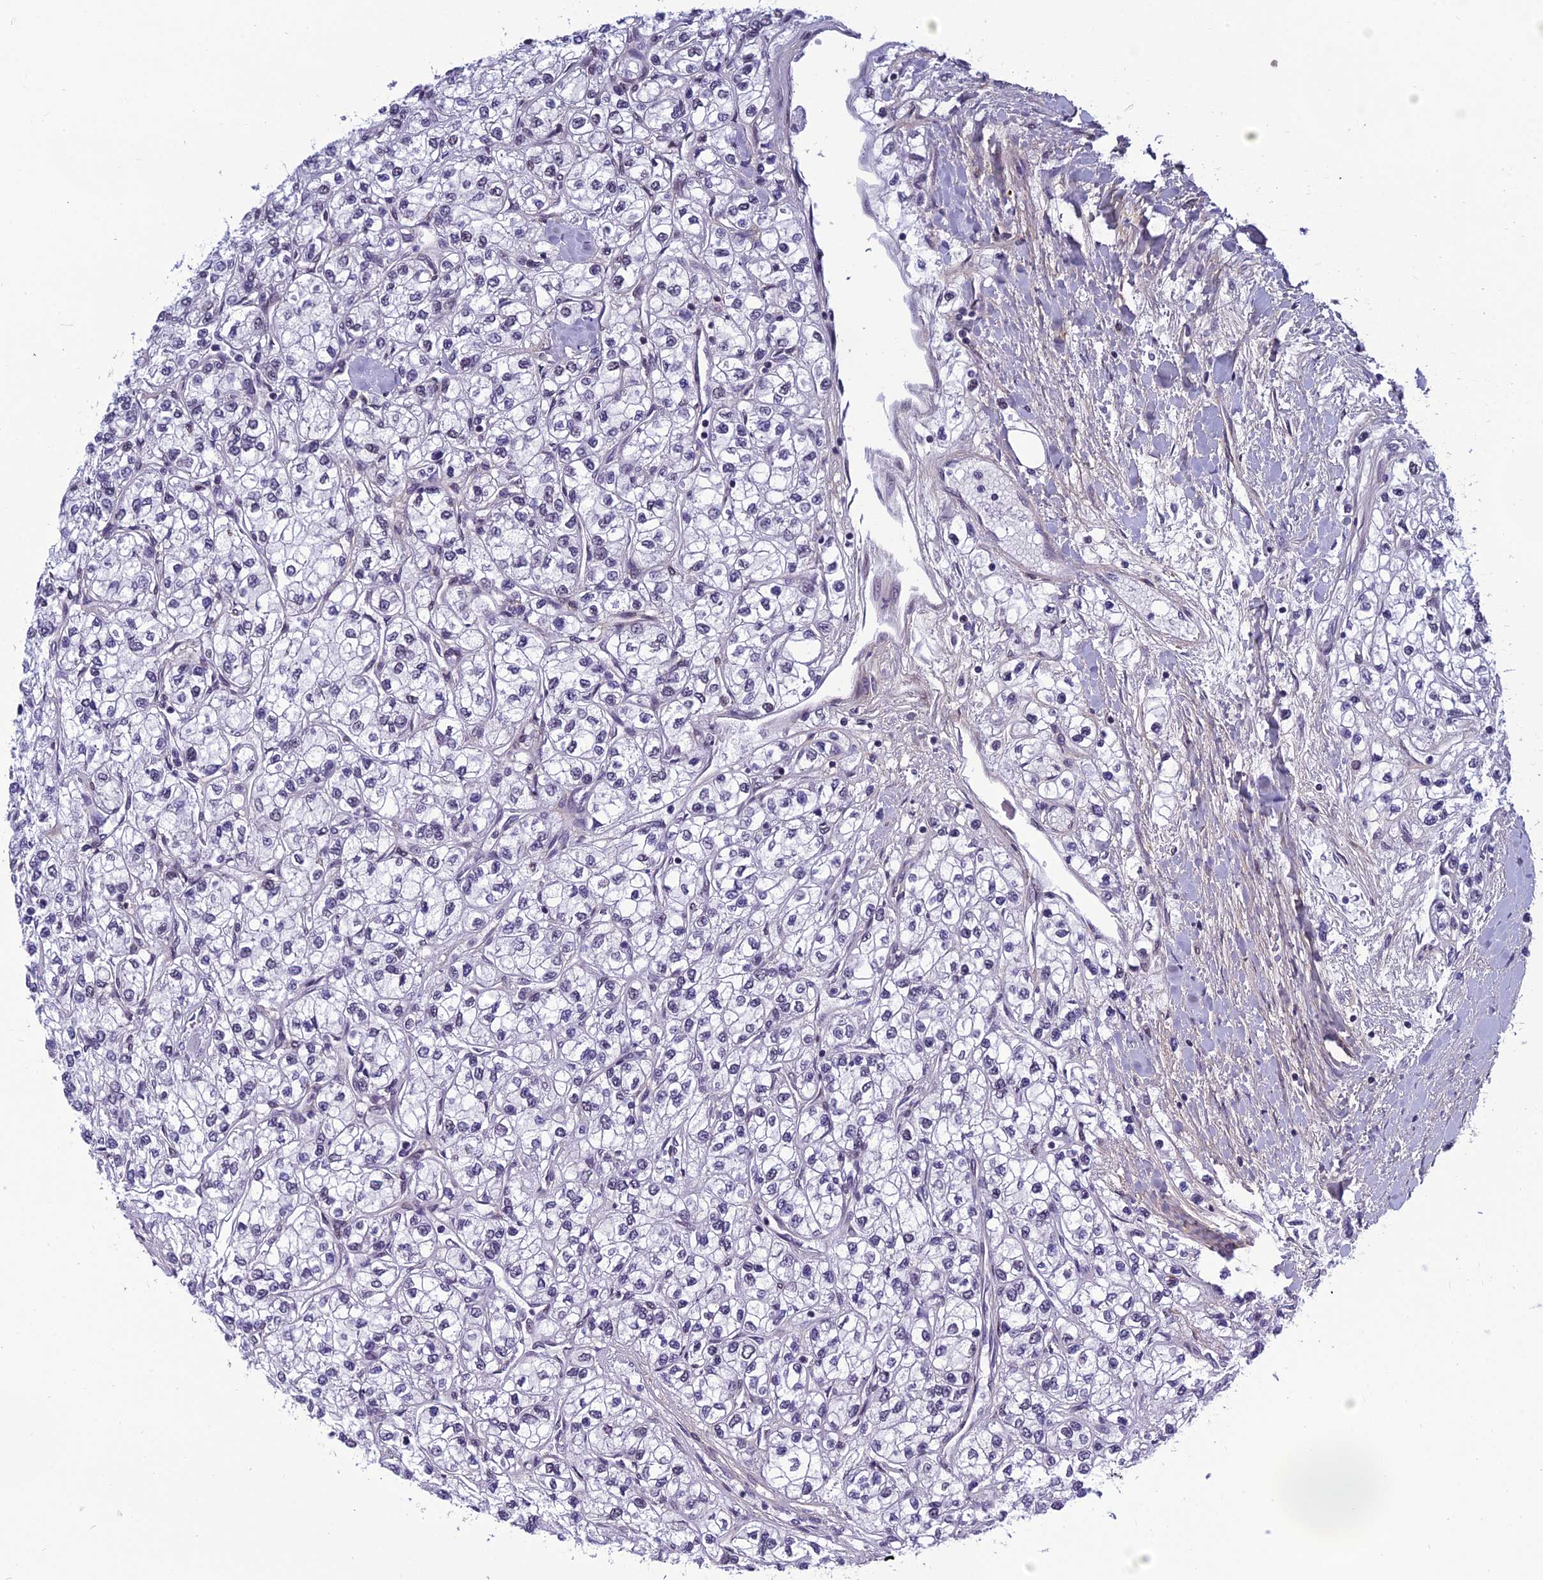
{"staining": {"intensity": "negative", "quantity": "none", "location": "none"}, "tissue": "renal cancer", "cell_type": "Tumor cells", "image_type": "cancer", "snomed": [{"axis": "morphology", "description": "Adenocarcinoma, NOS"}, {"axis": "topography", "description": "Kidney"}], "caption": "Tumor cells are negative for brown protein staining in renal cancer. (DAB immunohistochemistry (IHC) visualized using brightfield microscopy, high magnification).", "gene": "RSRC1", "patient": {"sex": "male", "age": 80}}